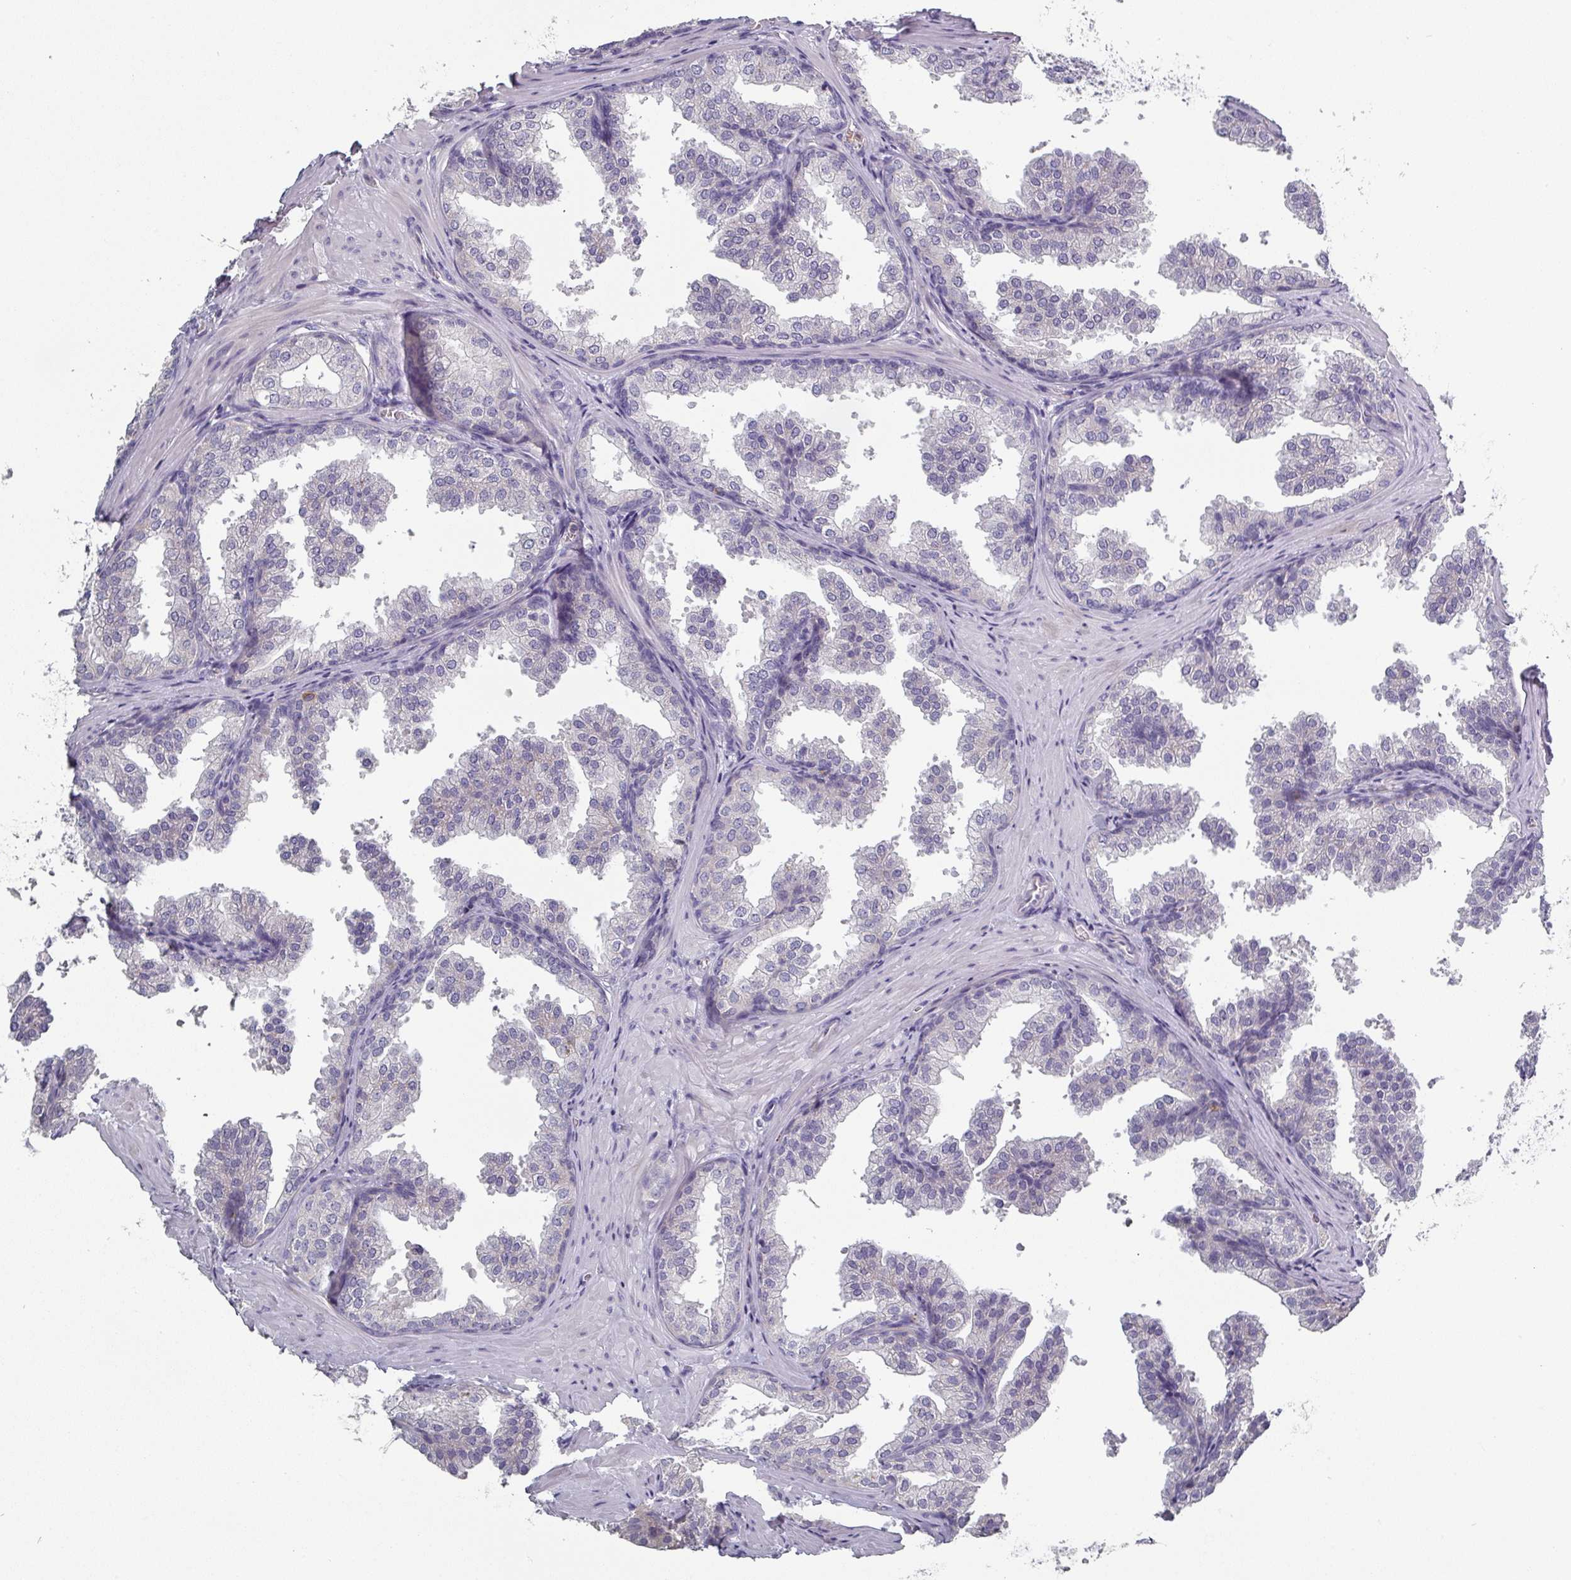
{"staining": {"intensity": "negative", "quantity": "none", "location": "none"}, "tissue": "prostate", "cell_type": "Glandular cells", "image_type": "normal", "snomed": [{"axis": "morphology", "description": "Normal tissue, NOS"}, {"axis": "topography", "description": "Prostate"}], "caption": "Prostate stained for a protein using IHC displays no expression glandular cells.", "gene": "PRAMEF7", "patient": {"sex": "male", "age": 37}}